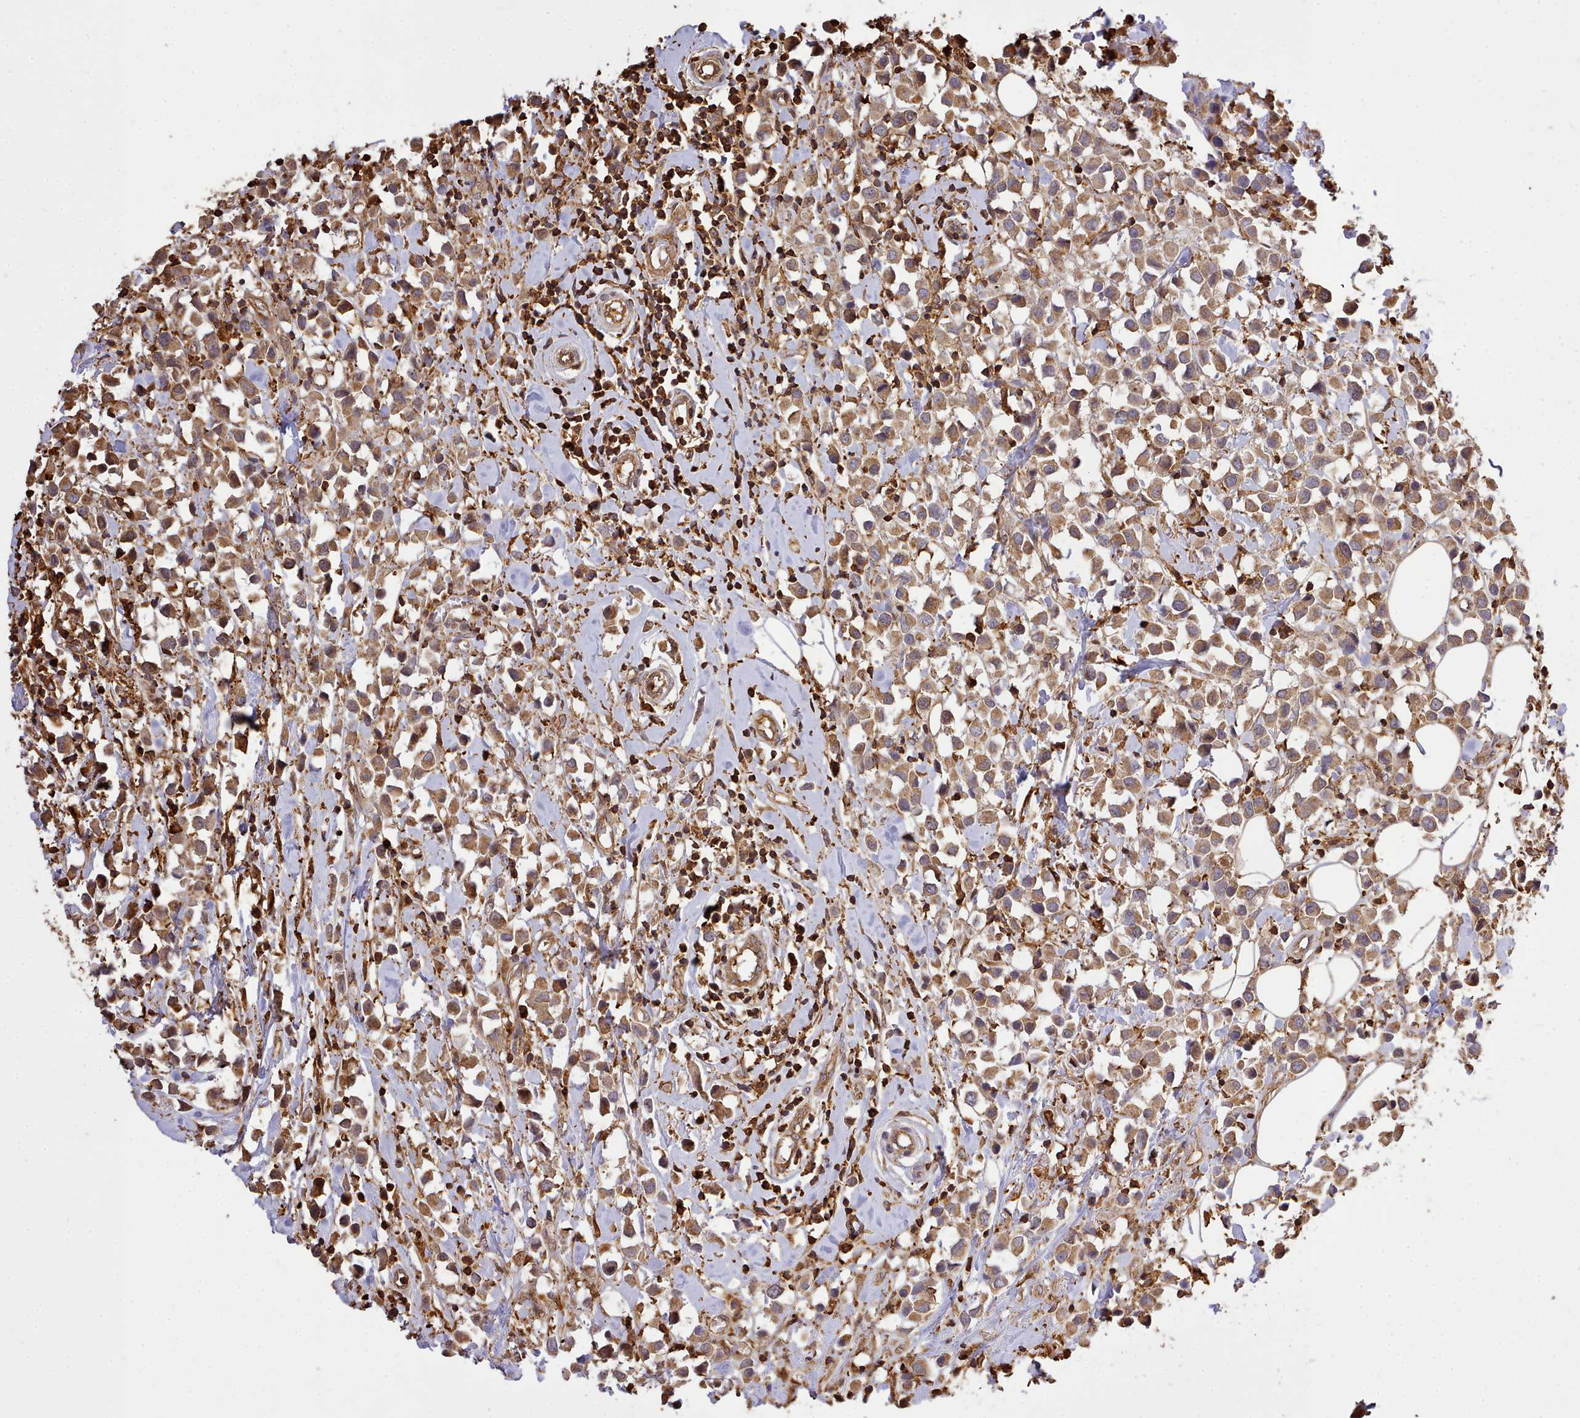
{"staining": {"intensity": "moderate", "quantity": ">75%", "location": "cytoplasmic/membranous"}, "tissue": "breast cancer", "cell_type": "Tumor cells", "image_type": "cancer", "snomed": [{"axis": "morphology", "description": "Duct carcinoma"}, {"axis": "topography", "description": "Breast"}], "caption": "DAB (3,3'-diaminobenzidine) immunohistochemical staining of human infiltrating ductal carcinoma (breast) exhibits moderate cytoplasmic/membranous protein positivity in about >75% of tumor cells.", "gene": "CAPZA1", "patient": {"sex": "female", "age": 61}}